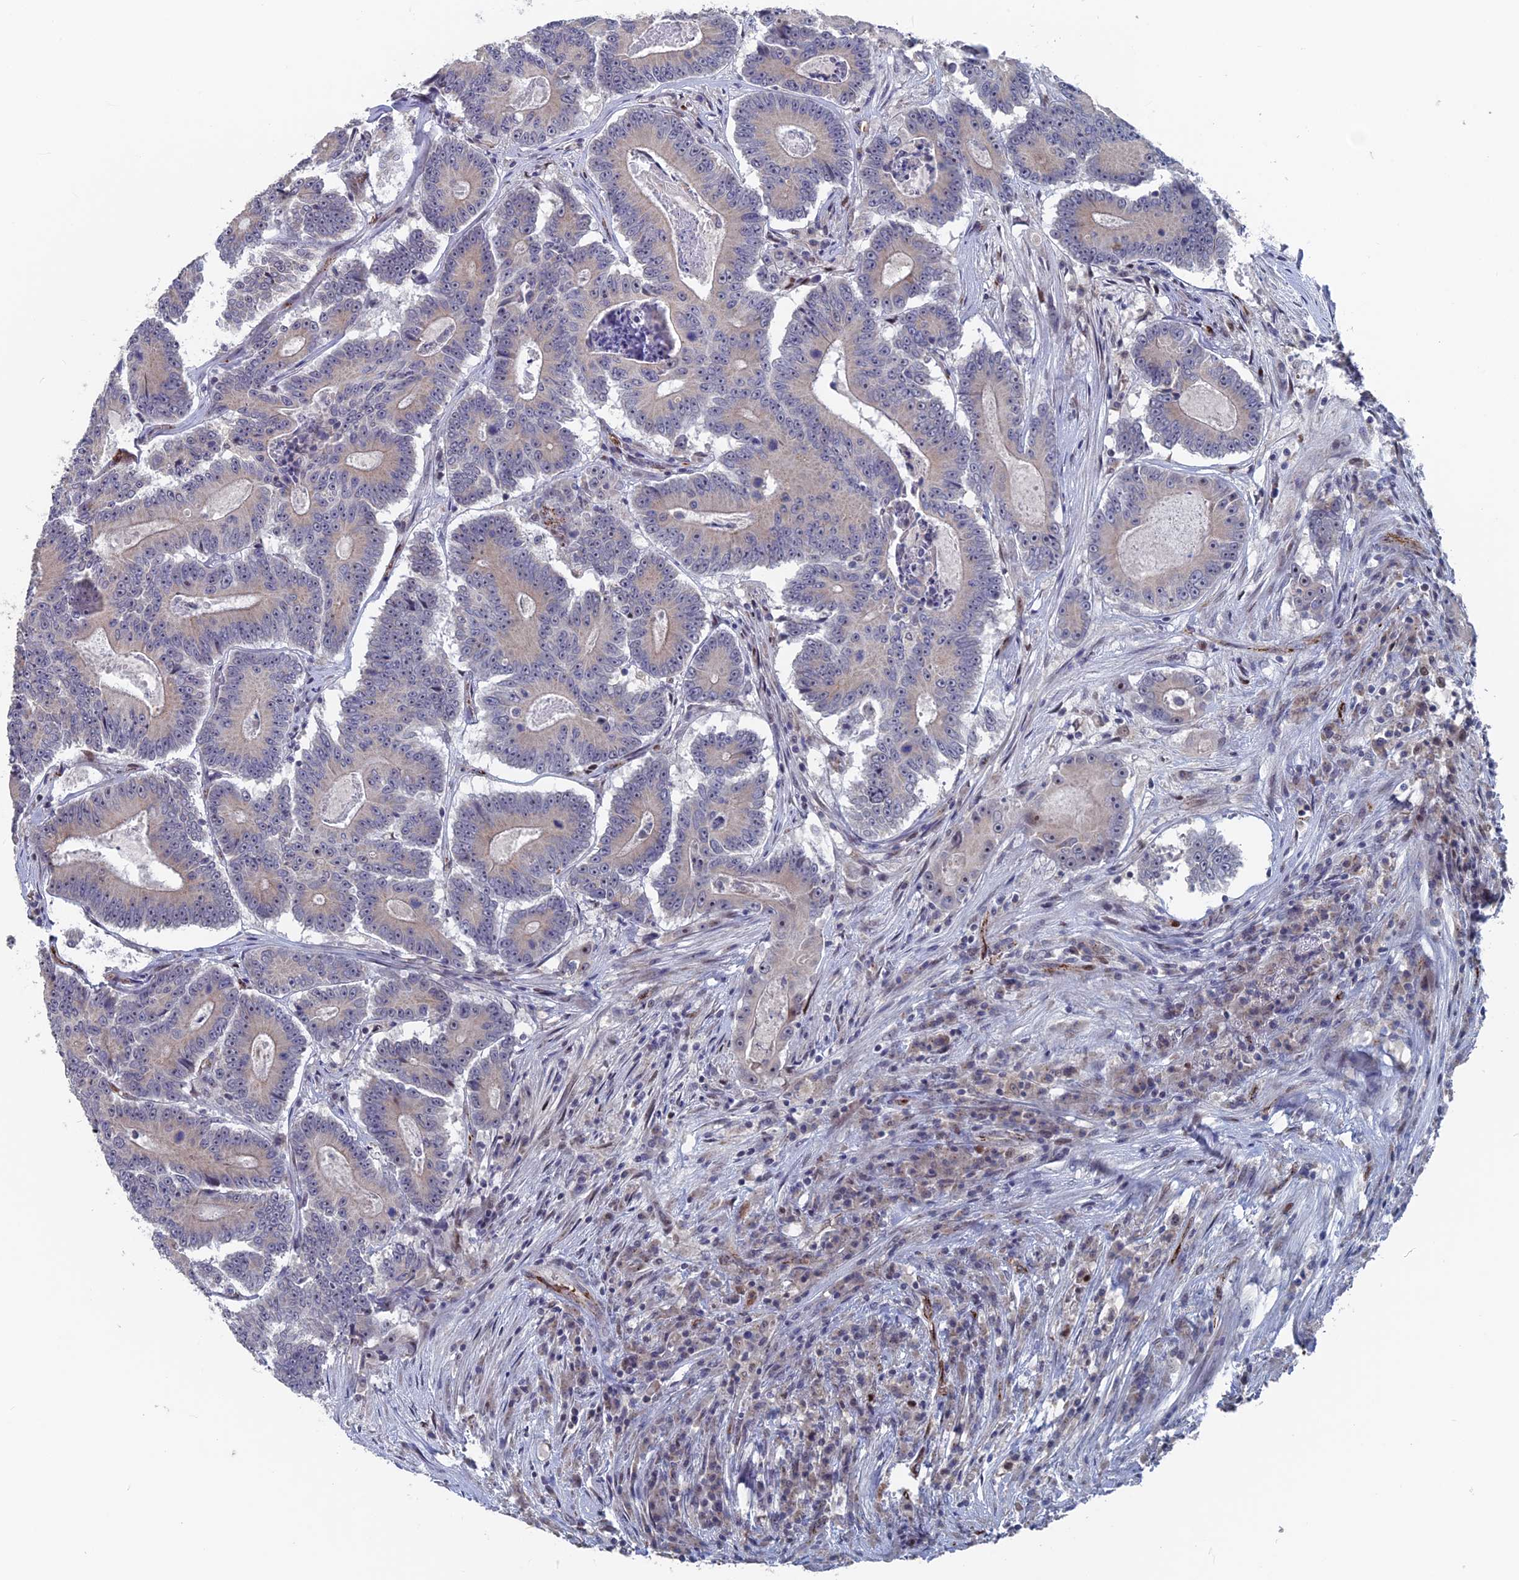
{"staining": {"intensity": "weak", "quantity": "<25%", "location": "cytoplasmic/membranous"}, "tissue": "colorectal cancer", "cell_type": "Tumor cells", "image_type": "cancer", "snomed": [{"axis": "morphology", "description": "Adenocarcinoma, NOS"}, {"axis": "topography", "description": "Colon"}], "caption": "This is an IHC histopathology image of human colorectal adenocarcinoma. There is no expression in tumor cells.", "gene": "SH3D21", "patient": {"sex": "male", "age": 83}}